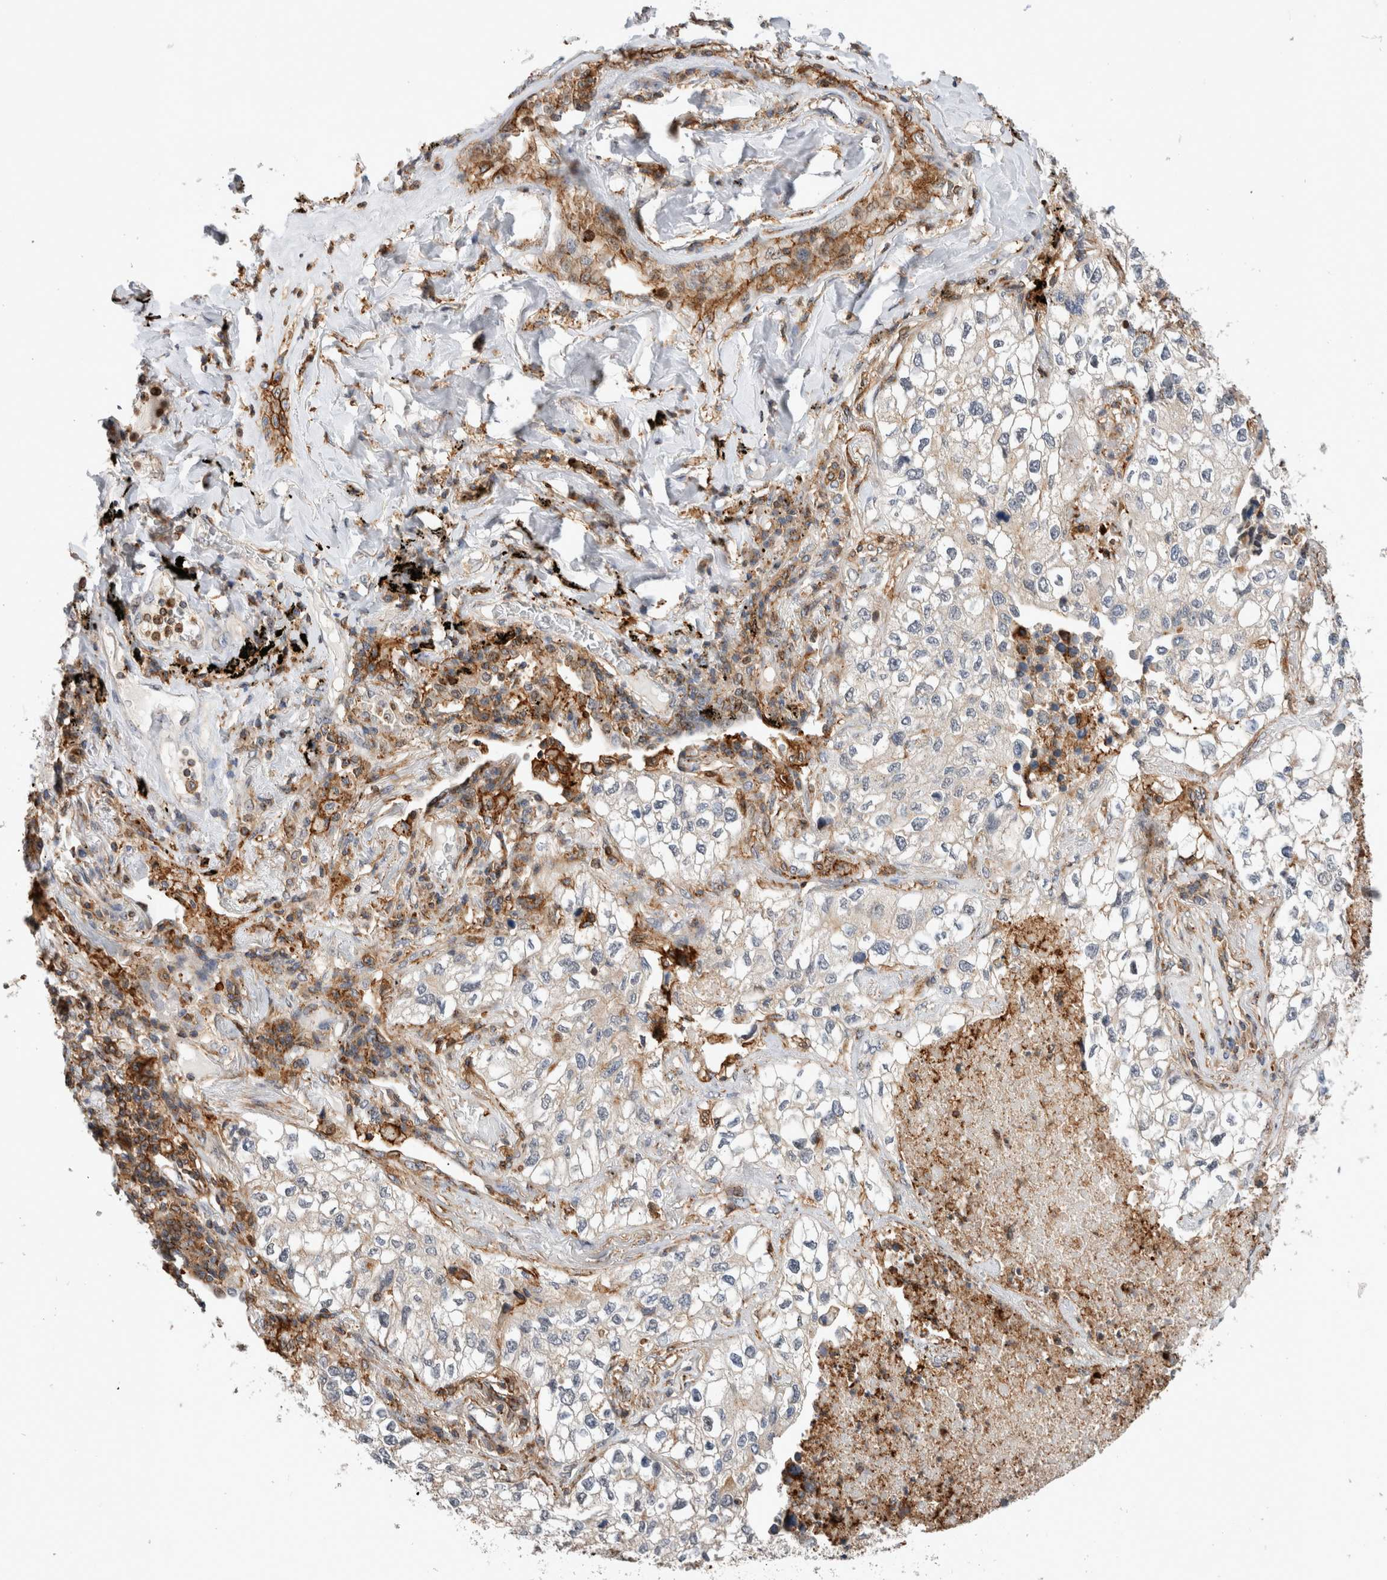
{"staining": {"intensity": "weak", "quantity": "<25%", "location": "cytoplasmic/membranous"}, "tissue": "lung cancer", "cell_type": "Tumor cells", "image_type": "cancer", "snomed": [{"axis": "morphology", "description": "Adenocarcinoma, NOS"}, {"axis": "topography", "description": "Lung"}], "caption": "Human adenocarcinoma (lung) stained for a protein using immunohistochemistry reveals no staining in tumor cells.", "gene": "CCDC88B", "patient": {"sex": "male", "age": 63}}